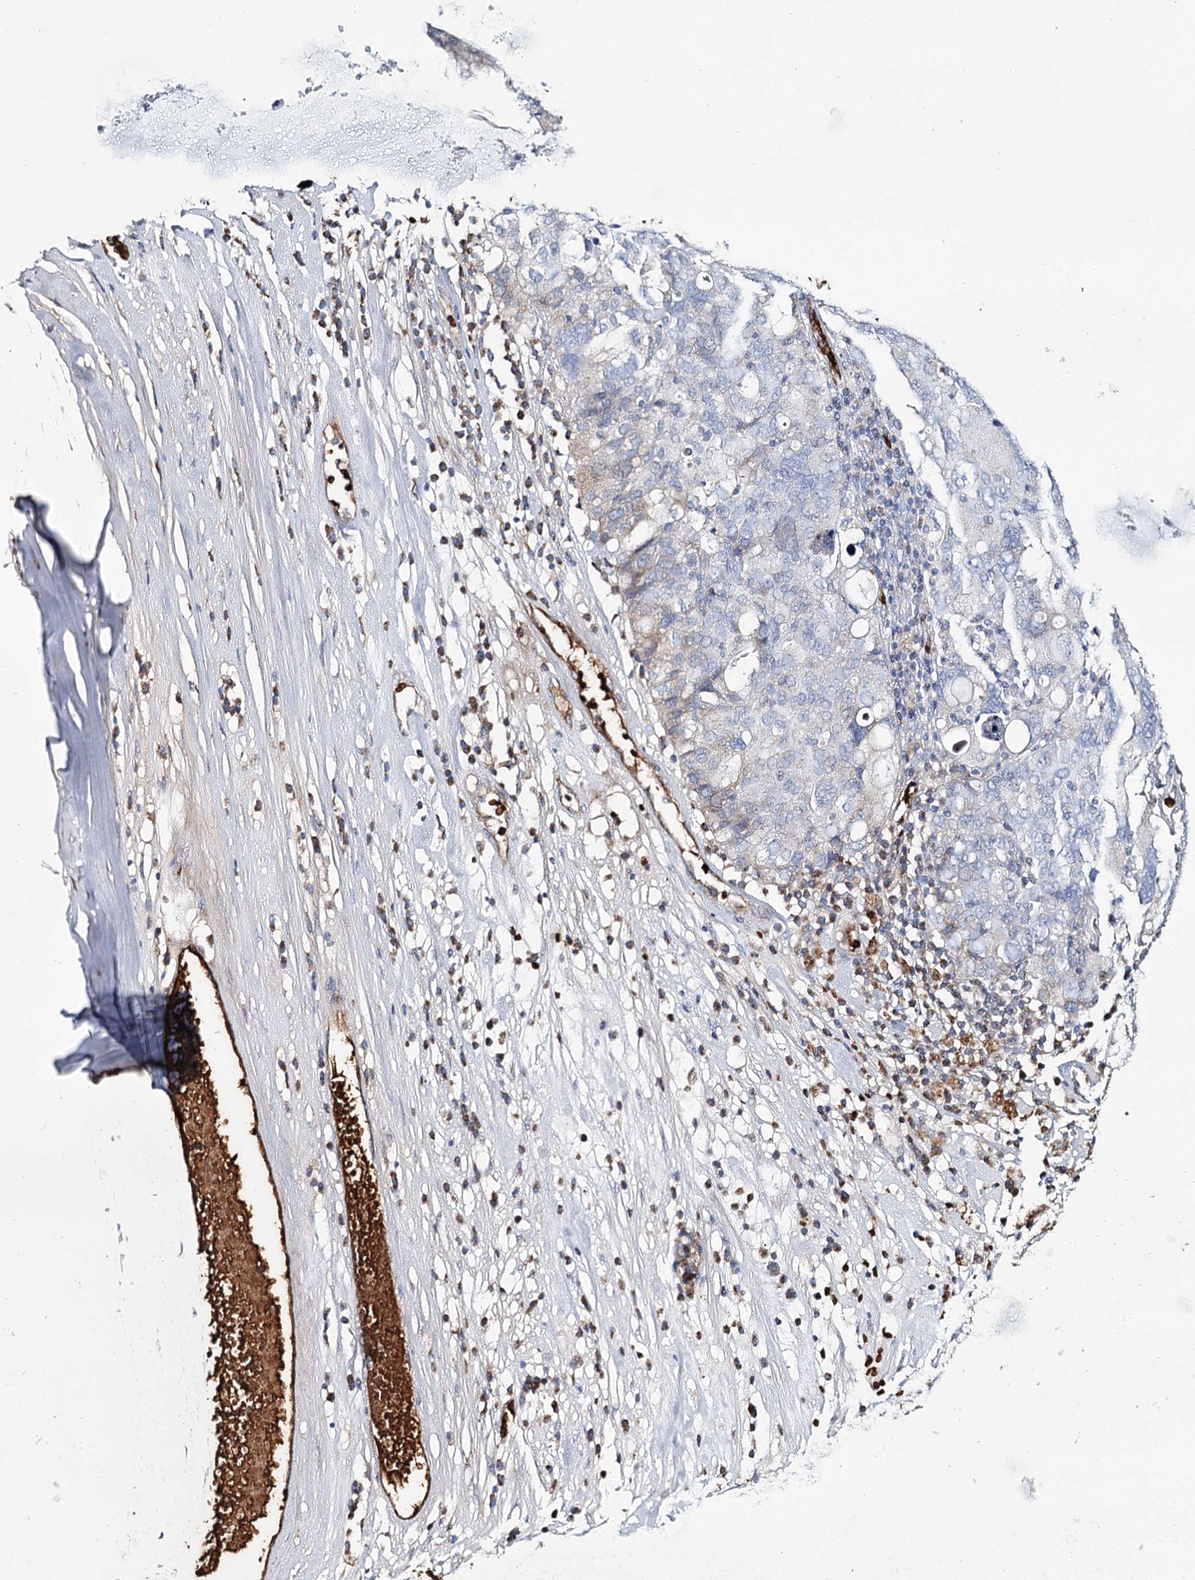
{"staining": {"intensity": "weak", "quantity": "<25%", "location": "cytoplasmic/membranous"}, "tissue": "ovarian cancer", "cell_type": "Tumor cells", "image_type": "cancer", "snomed": [{"axis": "morphology", "description": "Carcinoma, endometroid"}, {"axis": "topography", "description": "Ovary"}], "caption": "Tumor cells show no significant expression in endometroid carcinoma (ovarian).", "gene": "GBF1", "patient": {"sex": "female", "age": 62}}